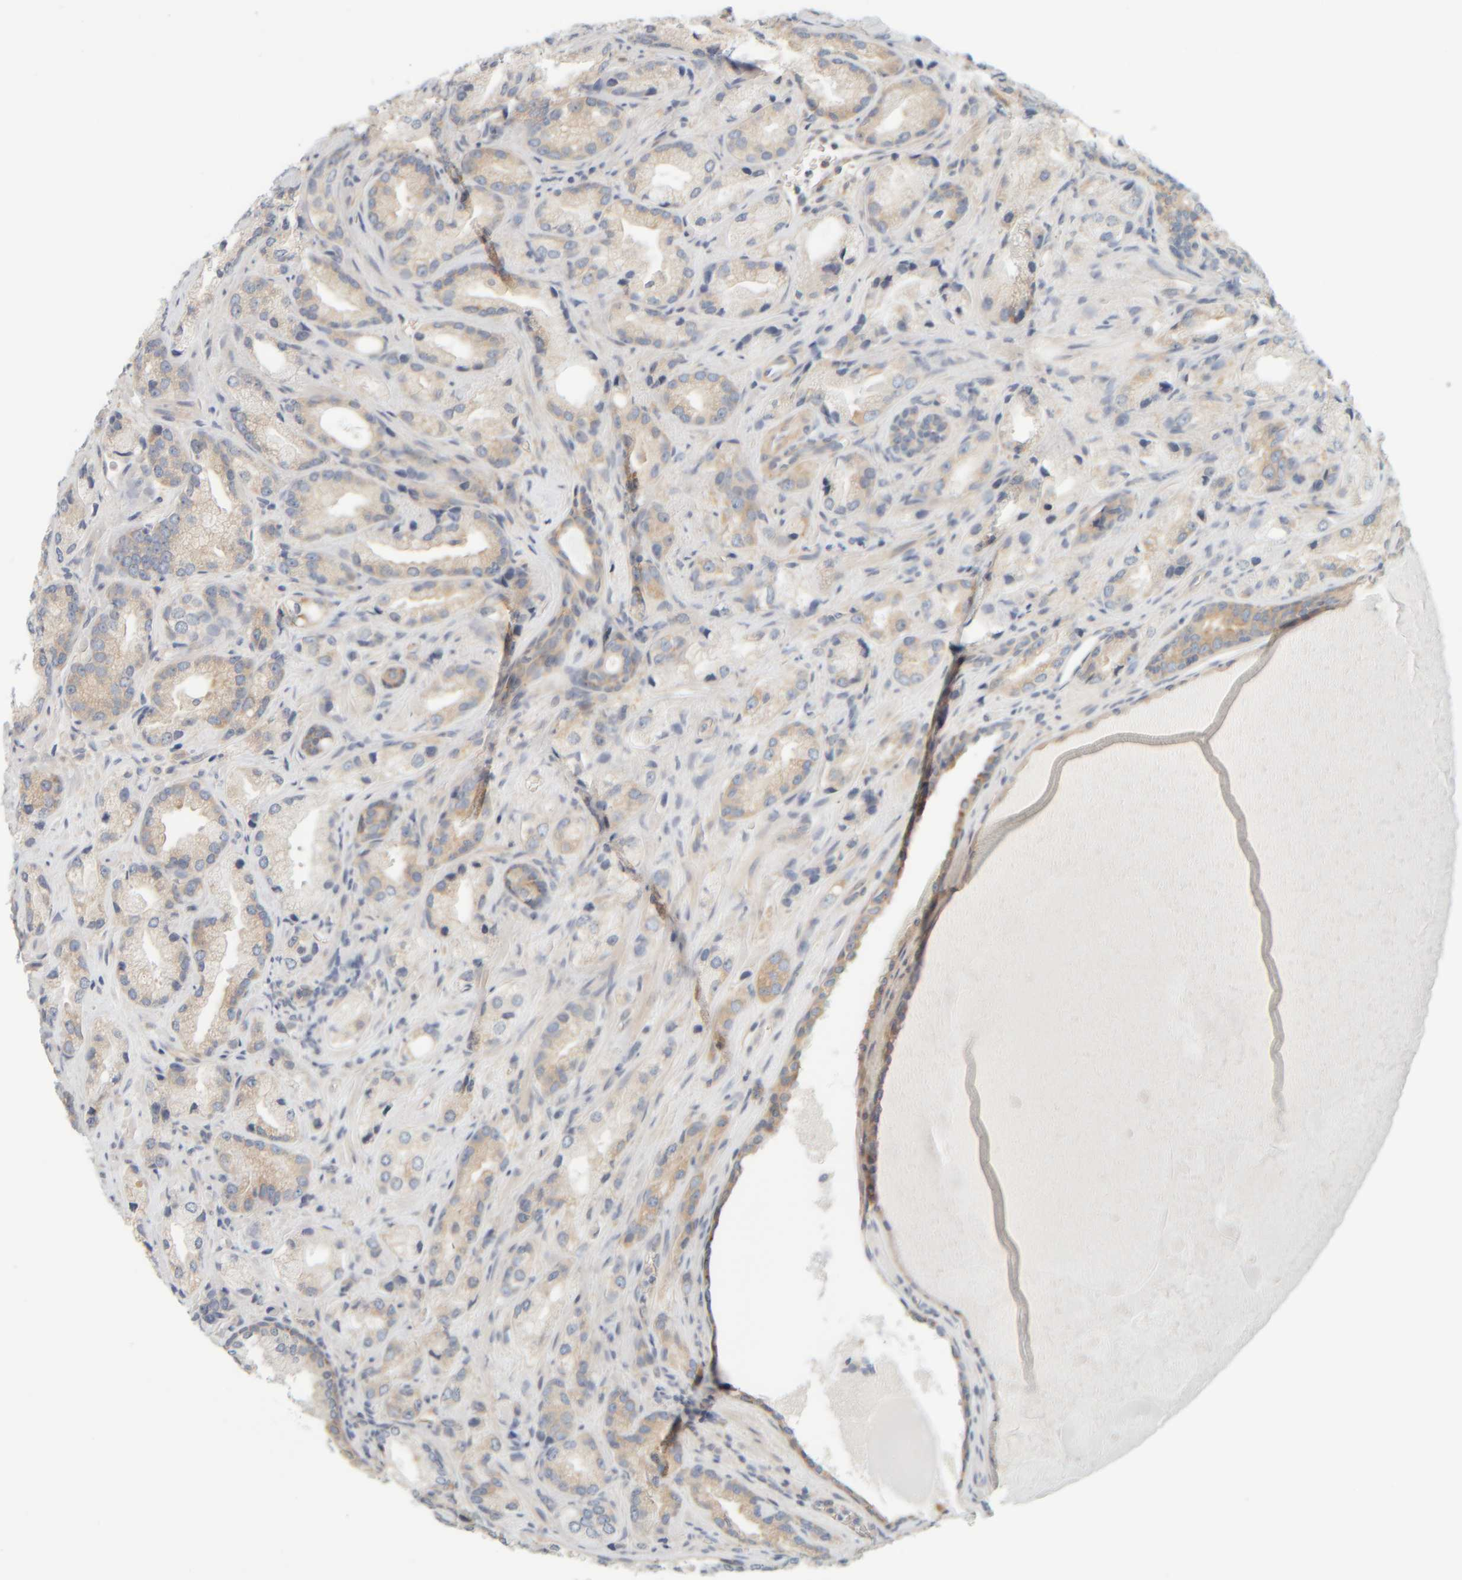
{"staining": {"intensity": "weak", "quantity": ">75%", "location": "cytoplasmic/membranous"}, "tissue": "prostate cancer", "cell_type": "Tumor cells", "image_type": "cancer", "snomed": [{"axis": "morphology", "description": "Adenocarcinoma, High grade"}, {"axis": "topography", "description": "Prostate"}], "caption": "Human prostate cancer (adenocarcinoma (high-grade)) stained with a protein marker exhibits weak staining in tumor cells.", "gene": "PTGES3L-AARSD1", "patient": {"sex": "male", "age": 63}}